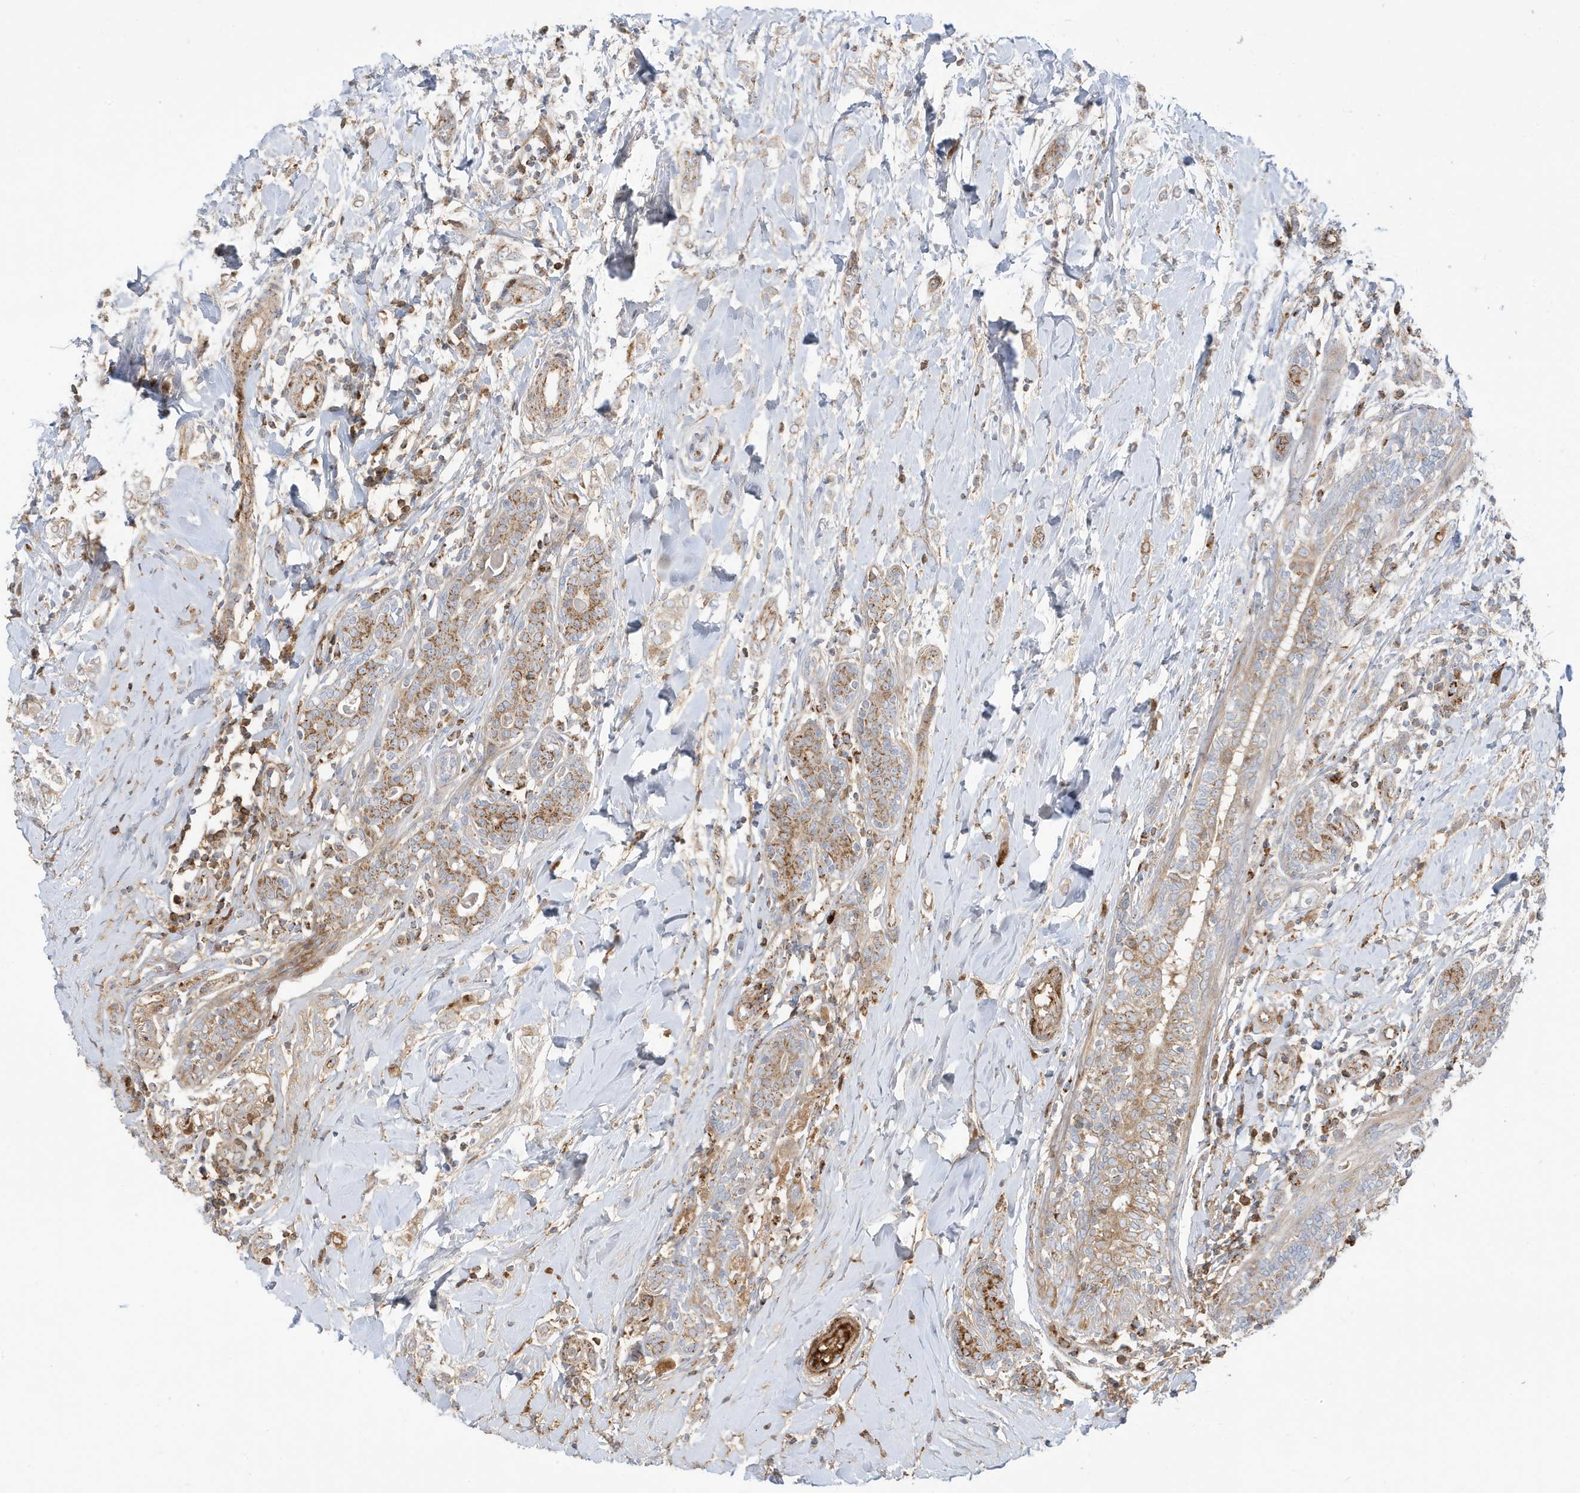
{"staining": {"intensity": "moderate", "quantity": ">75%", "location": "cytoplasmic/membranous"}, "tissue": "breast cancer", "cell_type": "Tumor cells", "image_type": "cancer", "snomed": [{"axis": "morphology", "description": "Normal tissue, NOS"}, {"axis": "morphology", "description": "Lobular carcinoma"}, {"axis": "topography", "description": "Breast"}], "caption": "Breast lobular carcinoma tissue demonstrates moderate cytoplasmic/membranous expression in about >75% of tumor cells, visualized by immunohistochemistry.", "gene": "IFT57", "patient": {"sex": "female", "age": 47}}